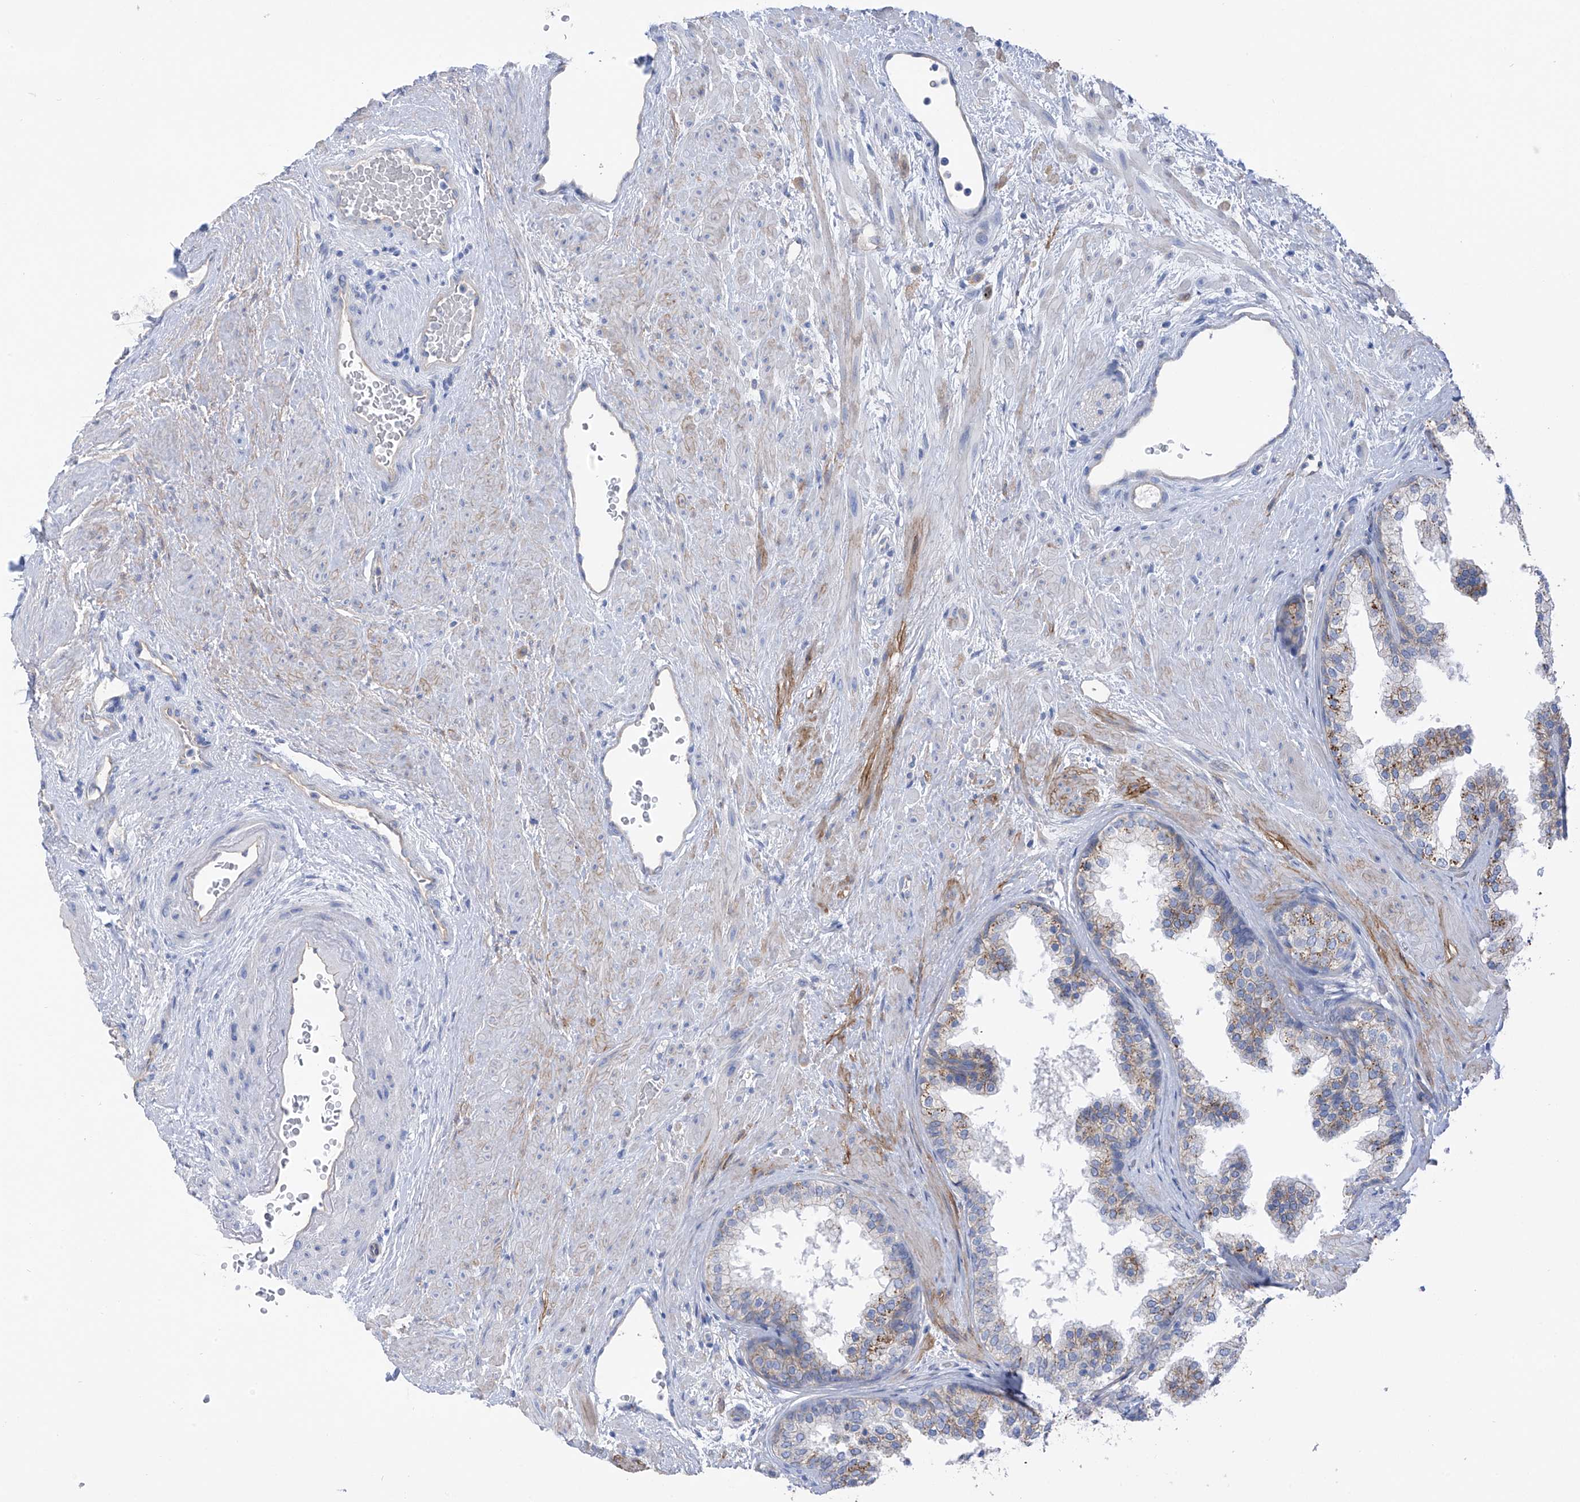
{"staining": {"intensity": "weak", "quantity": "<25%", "location": "cytoplasmic/membranous"}, "tissue": "prostate", "cell_type": "Glandular cells", "image_type": "normal", "snomed": [{"axis": "morphology", "description": "Normal tissue, NOS"}, {"axis": "topography", "description": "Prostate"}], "caption": "Immunohistochemistry (IHC) image of normal prostate: prostate stained with DAB displays no significant protein expression in glandular cells.", "gene": "ITGA9", "patient": {"sex": "male", "age": 48}}